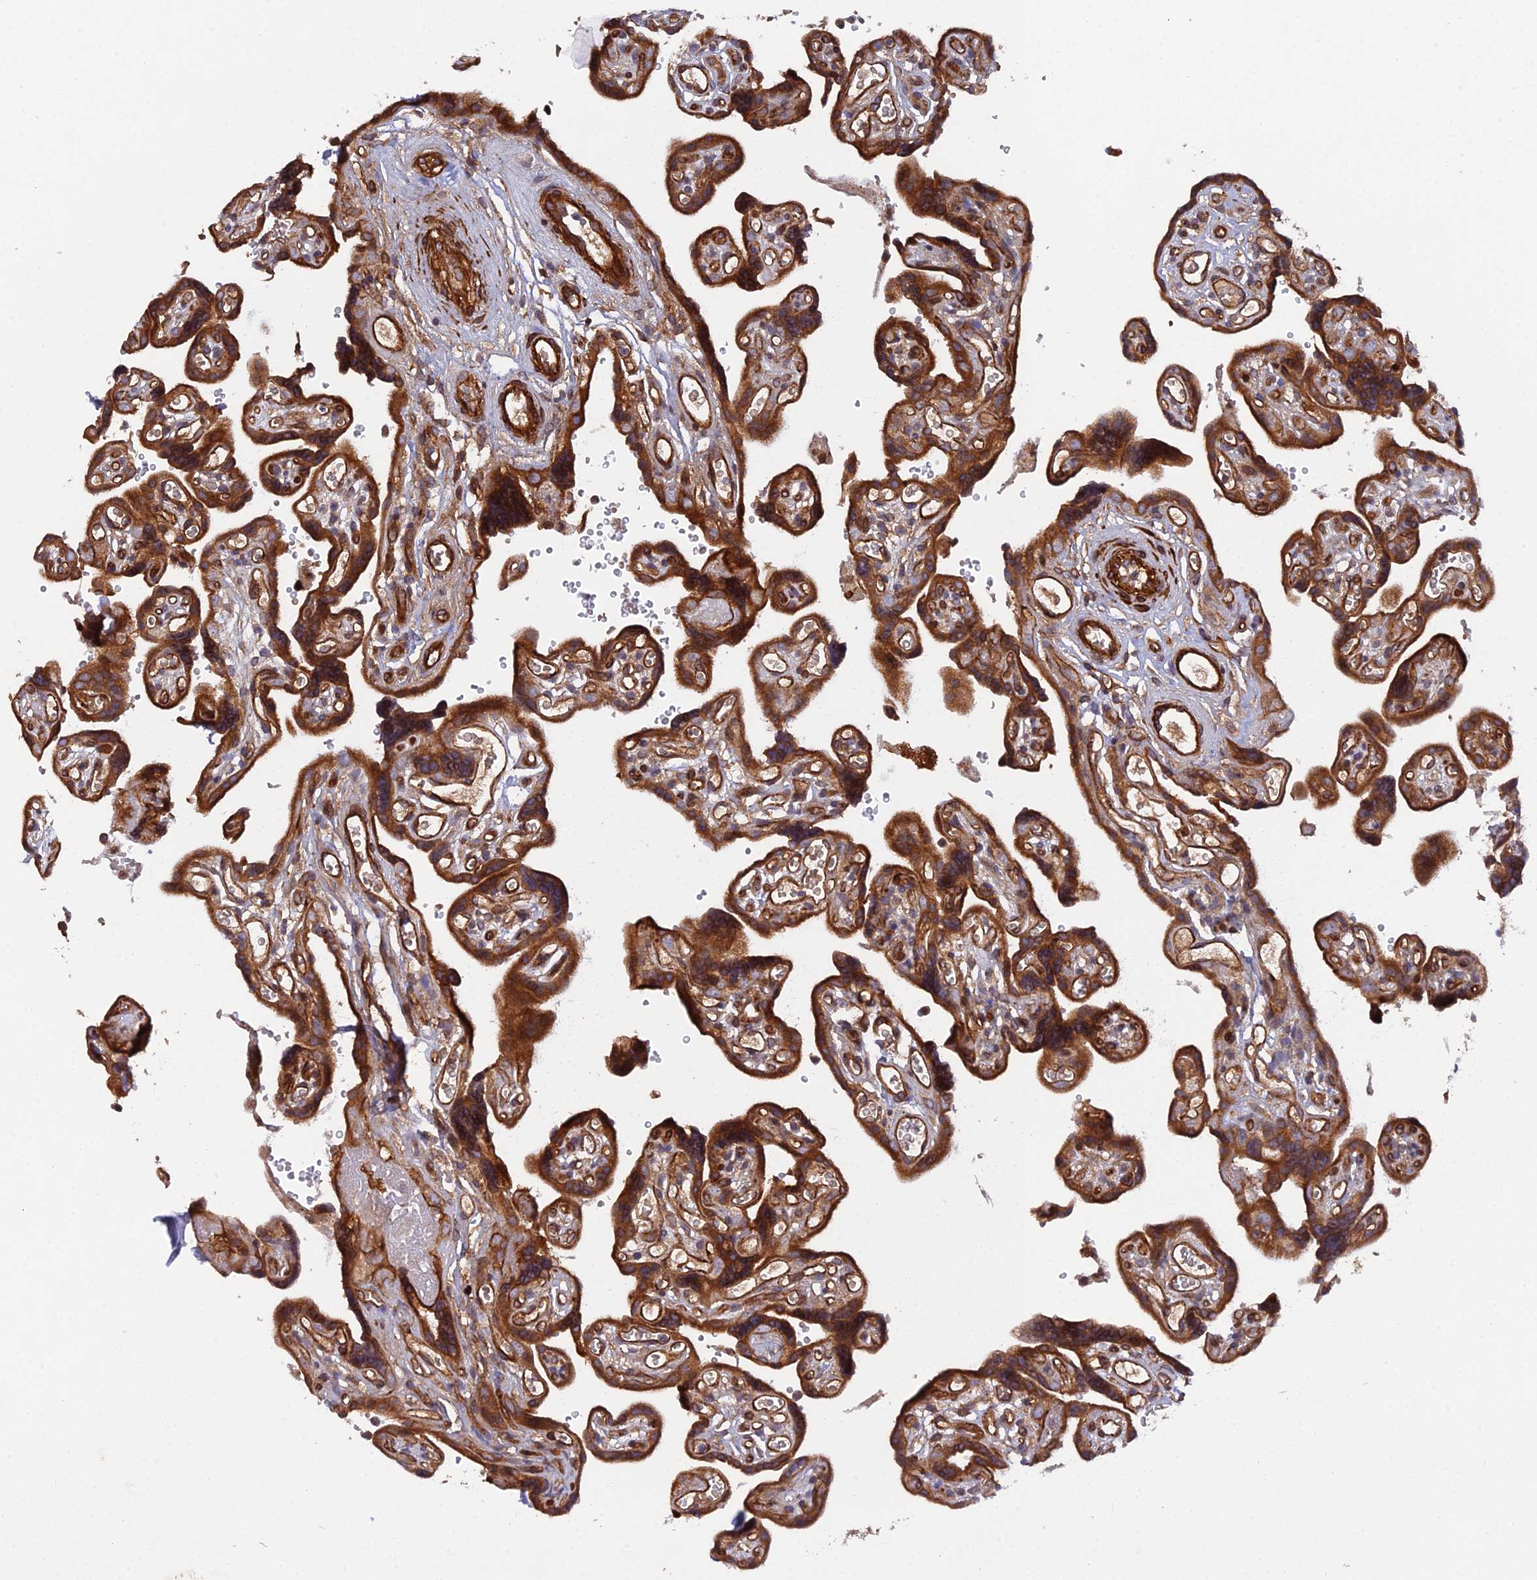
{"staining": {"intensity": "strong", "quantity": ">75%", "location": "cytoplasmic/membranous"}, "tissue": "placenta", "cell_type": "Decidual cells", "image_type": "normal", "snomed": [{"axis": "morphology", "description": "Normal tissue, NOS"}, {"axis": "topography", "description": "Placenta"}], "caption": "The histopathology image exhibits immunohistochemical staining of unremarkable placenta. There is strong cytoplasmic/membranous staining is identified in approximately >75% of decidual cells.", "gene": "RALGAPA2", "patient": {"sex": "female", "age": 30}}